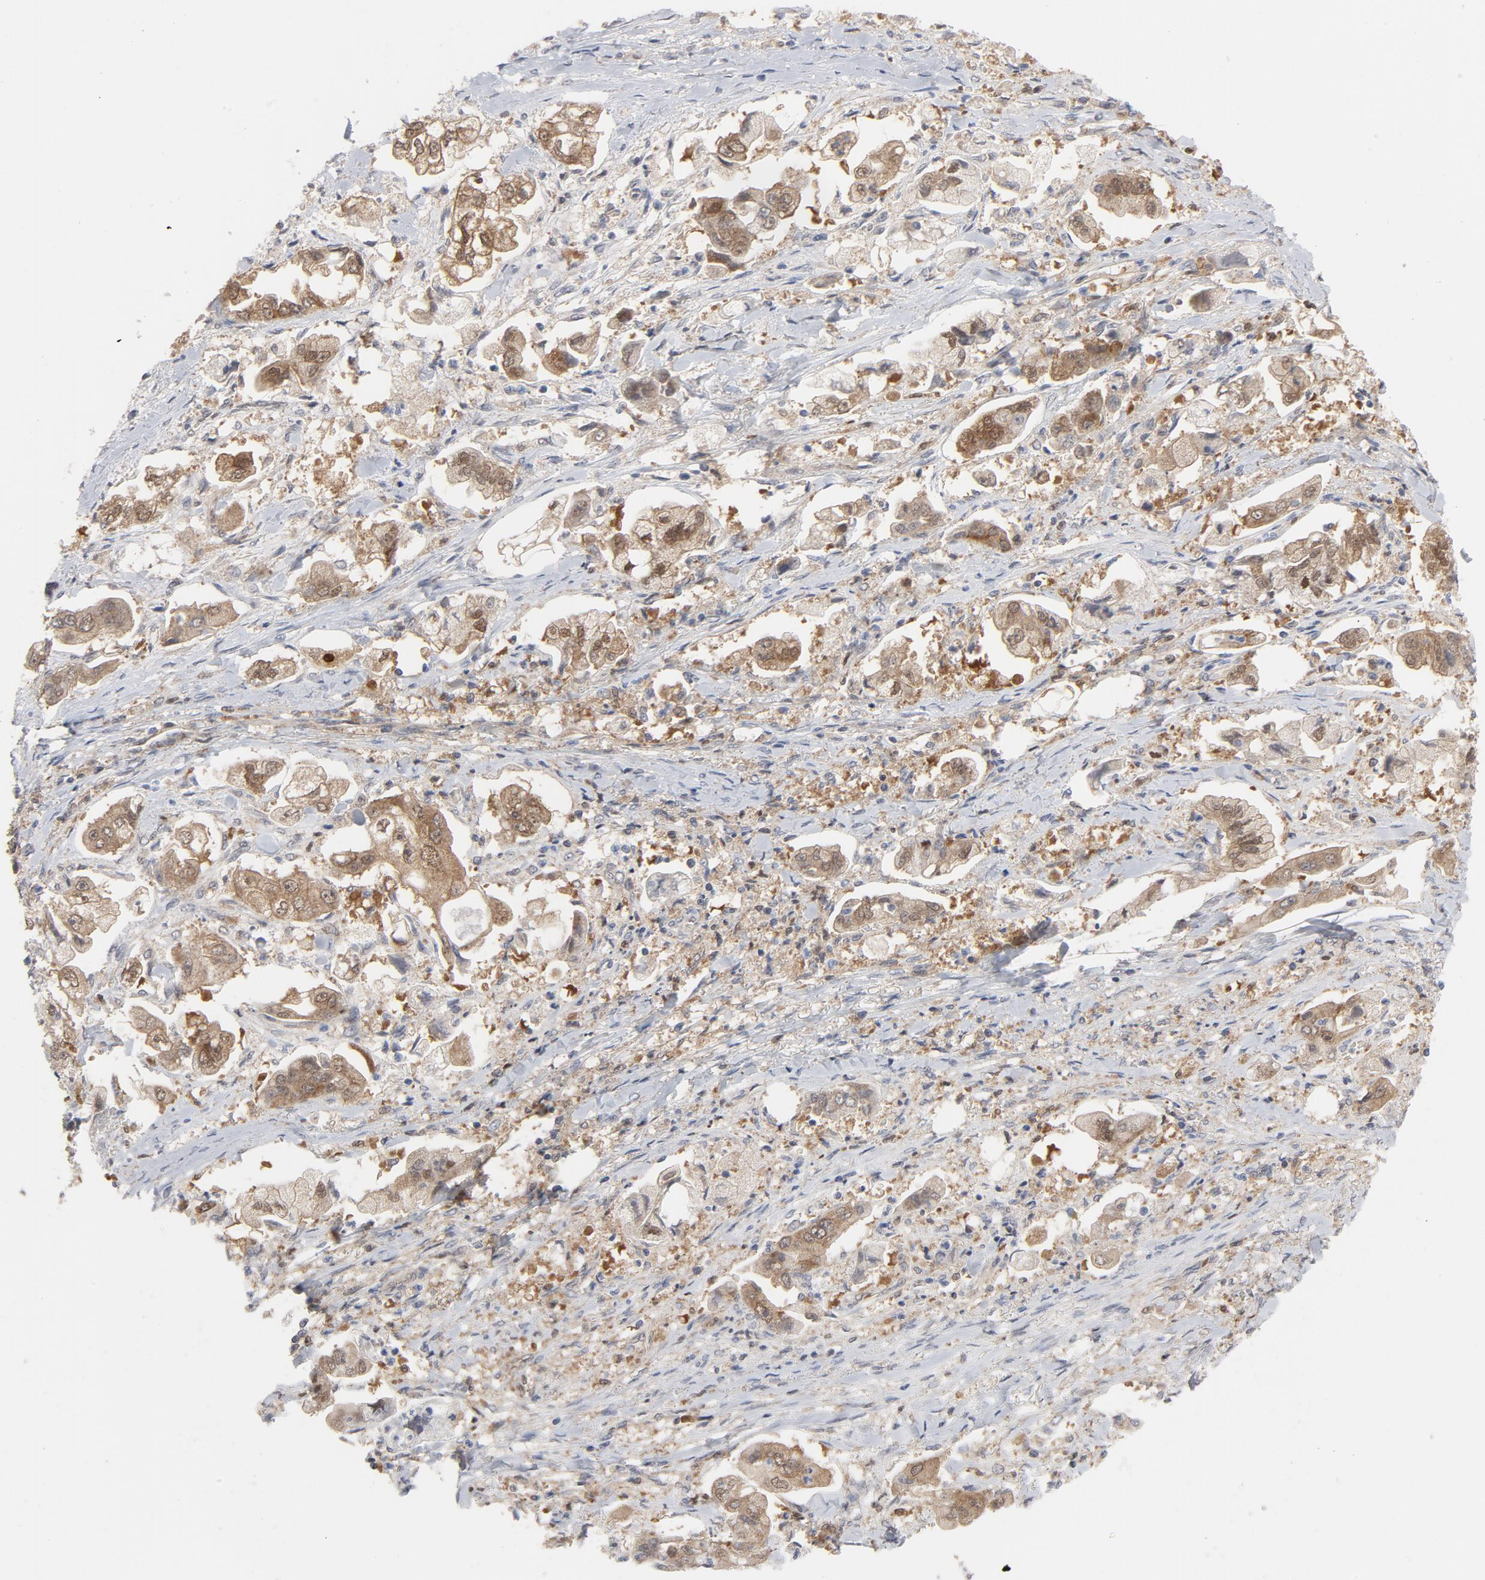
{"staining": {"intensity": "moderate", "quantity": ">75%", "location": "cytoplasmic/membranous"}, "tissue": "stomach cancer", "cell_type": "Tumor cells", "image_type": "cancer", "snomed": [{"axis": "morphology", "description": "Adenocarcinoma, NOS"}, {"axis": "topography", "description": "Stomach"}], "caption": "An IHC micrograph of neoplastic tissue is shown. Protein staining in brown highlights moderate cytoplasmic/membranous positivity in stomach adenocarcinoma within tumor cells.", "gene": "PRDX1", "patient": {"sex": "male", "age": 62}}